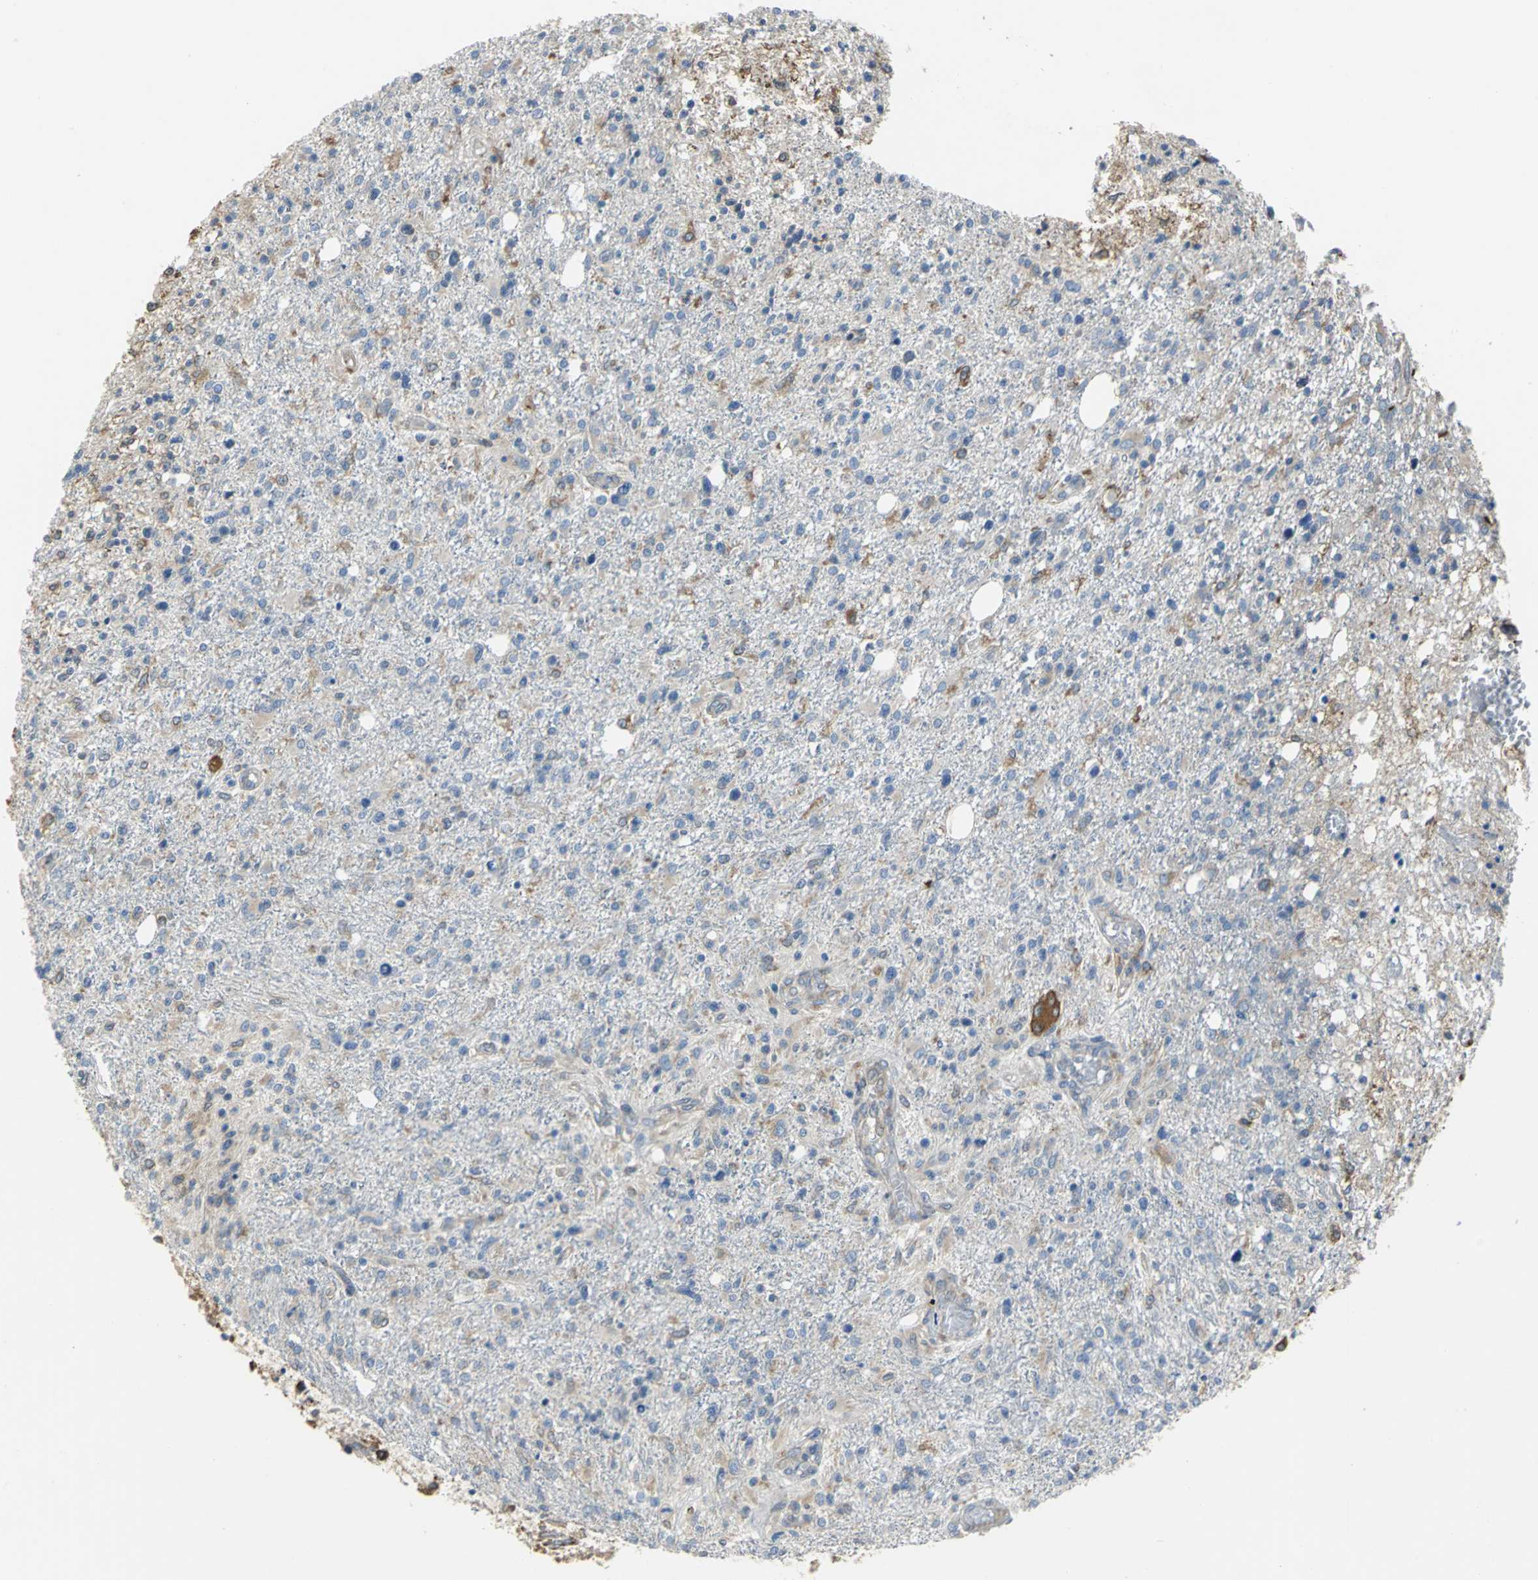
{"staining": {"intensity": "negative", "quantity": "none", "location": "none"}, "tissue": "glioma", "cell_type": "Tumor cells", "image_type": "cancer", "snomed": [{"axis": "morphology", "description": "Glioma, malignant, High grade"}, {"axis": "topography", "description": "Cerebral cortex"}], "caption": "Human glioma stained for a protein using immunohistochemistry displays no positivity in tumor cells.", "gene": "SDF2L1", "patient": {"sex": "male", "age": 76}}